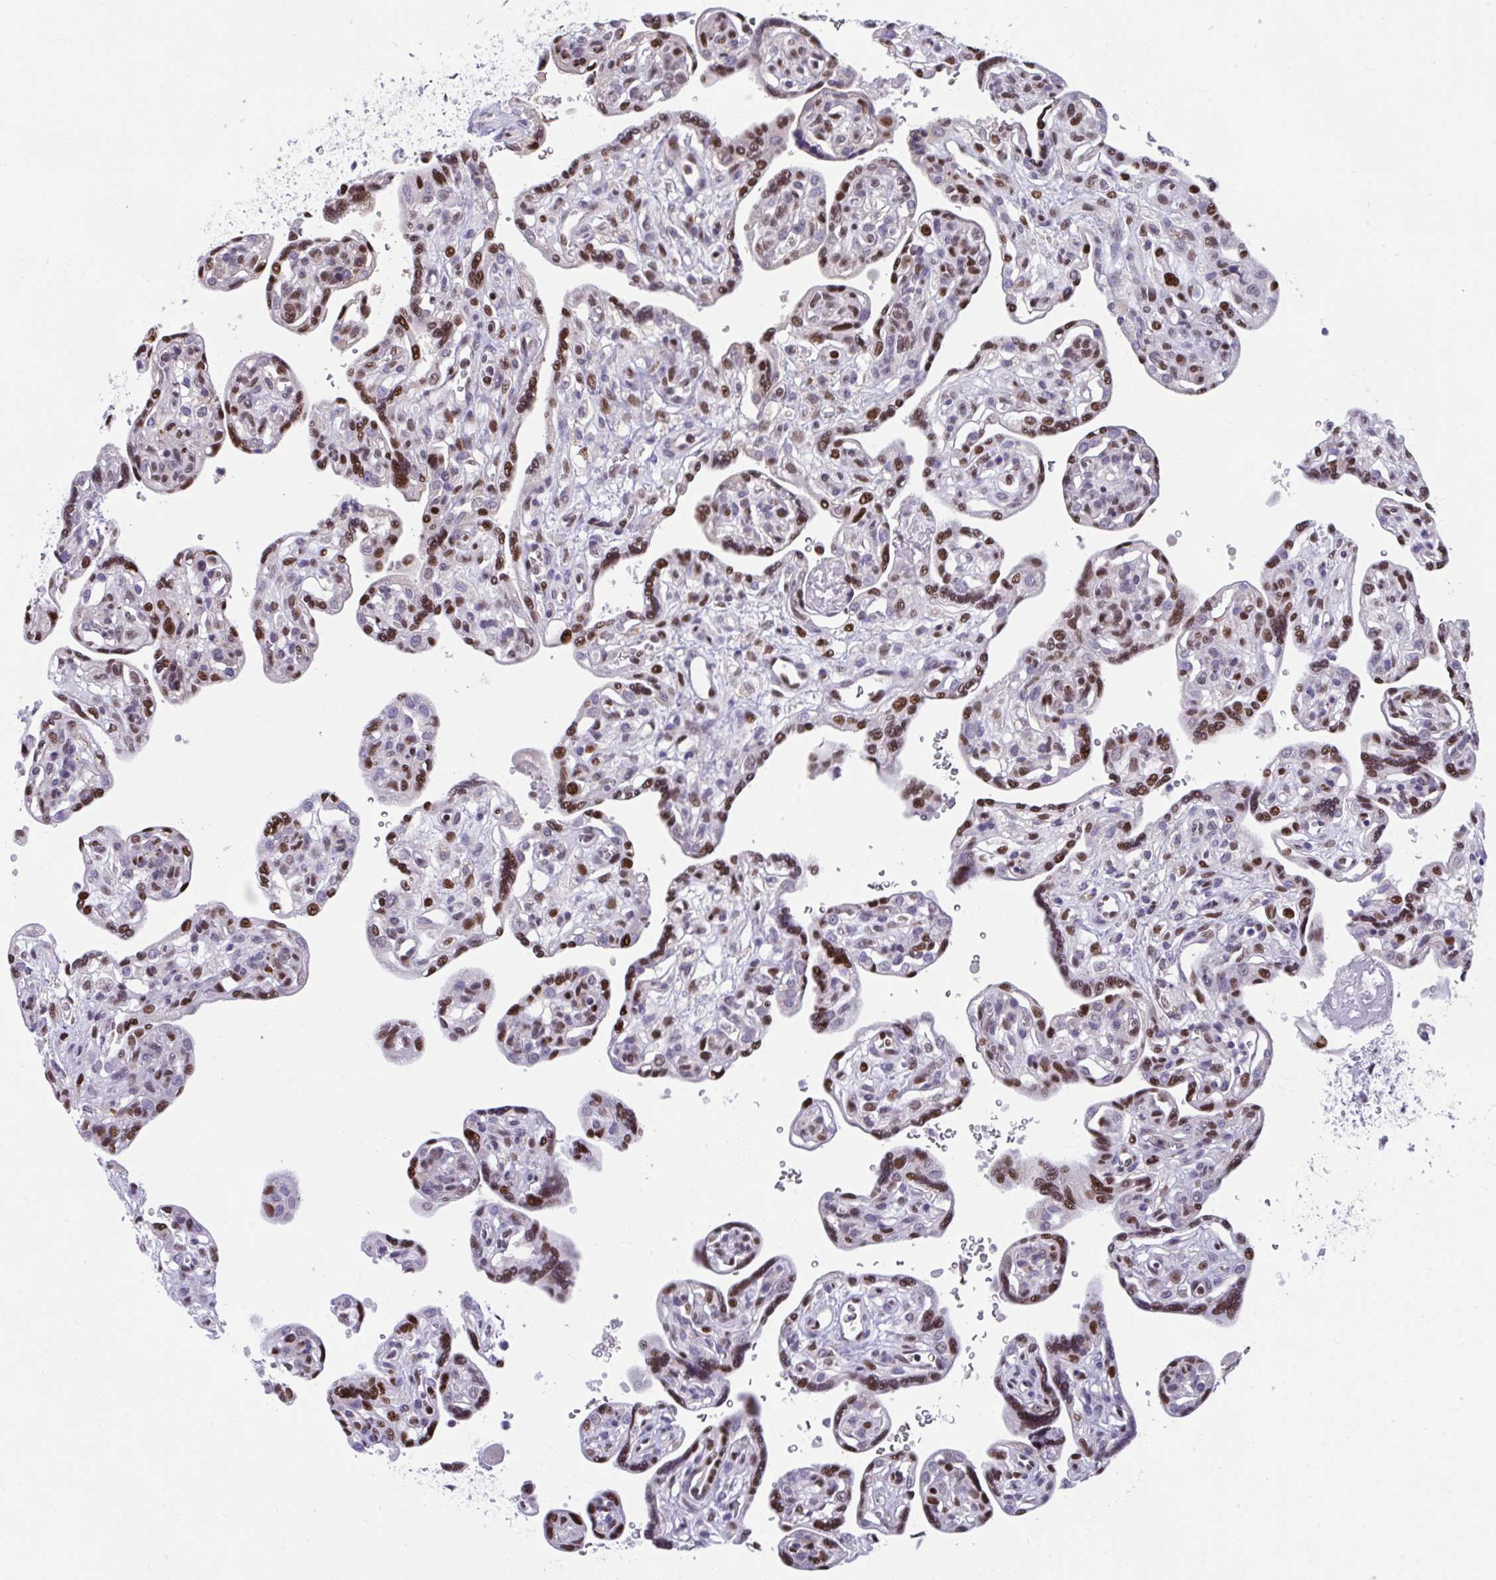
{"staining": {"intensity": "strong", "quantity": "25%-75%", "location": "nuclear"}, "tissue": "placenta", "cell_type": "Decidual cells", "image_type": "normal", "snomed": [{"axis": "morphology", "description": "Normal tissue, NOS"}, {"axis": "topography", "description": "Placenta"}], "caption": "The image shows a brown stain indicating the presence of a protein in the nuclear of decidual cells in placenta. (IHC, brightfield microscopy, high magnification).", "gene": "SLC35C2", "patient": {"sex": "female", "age": 39}}